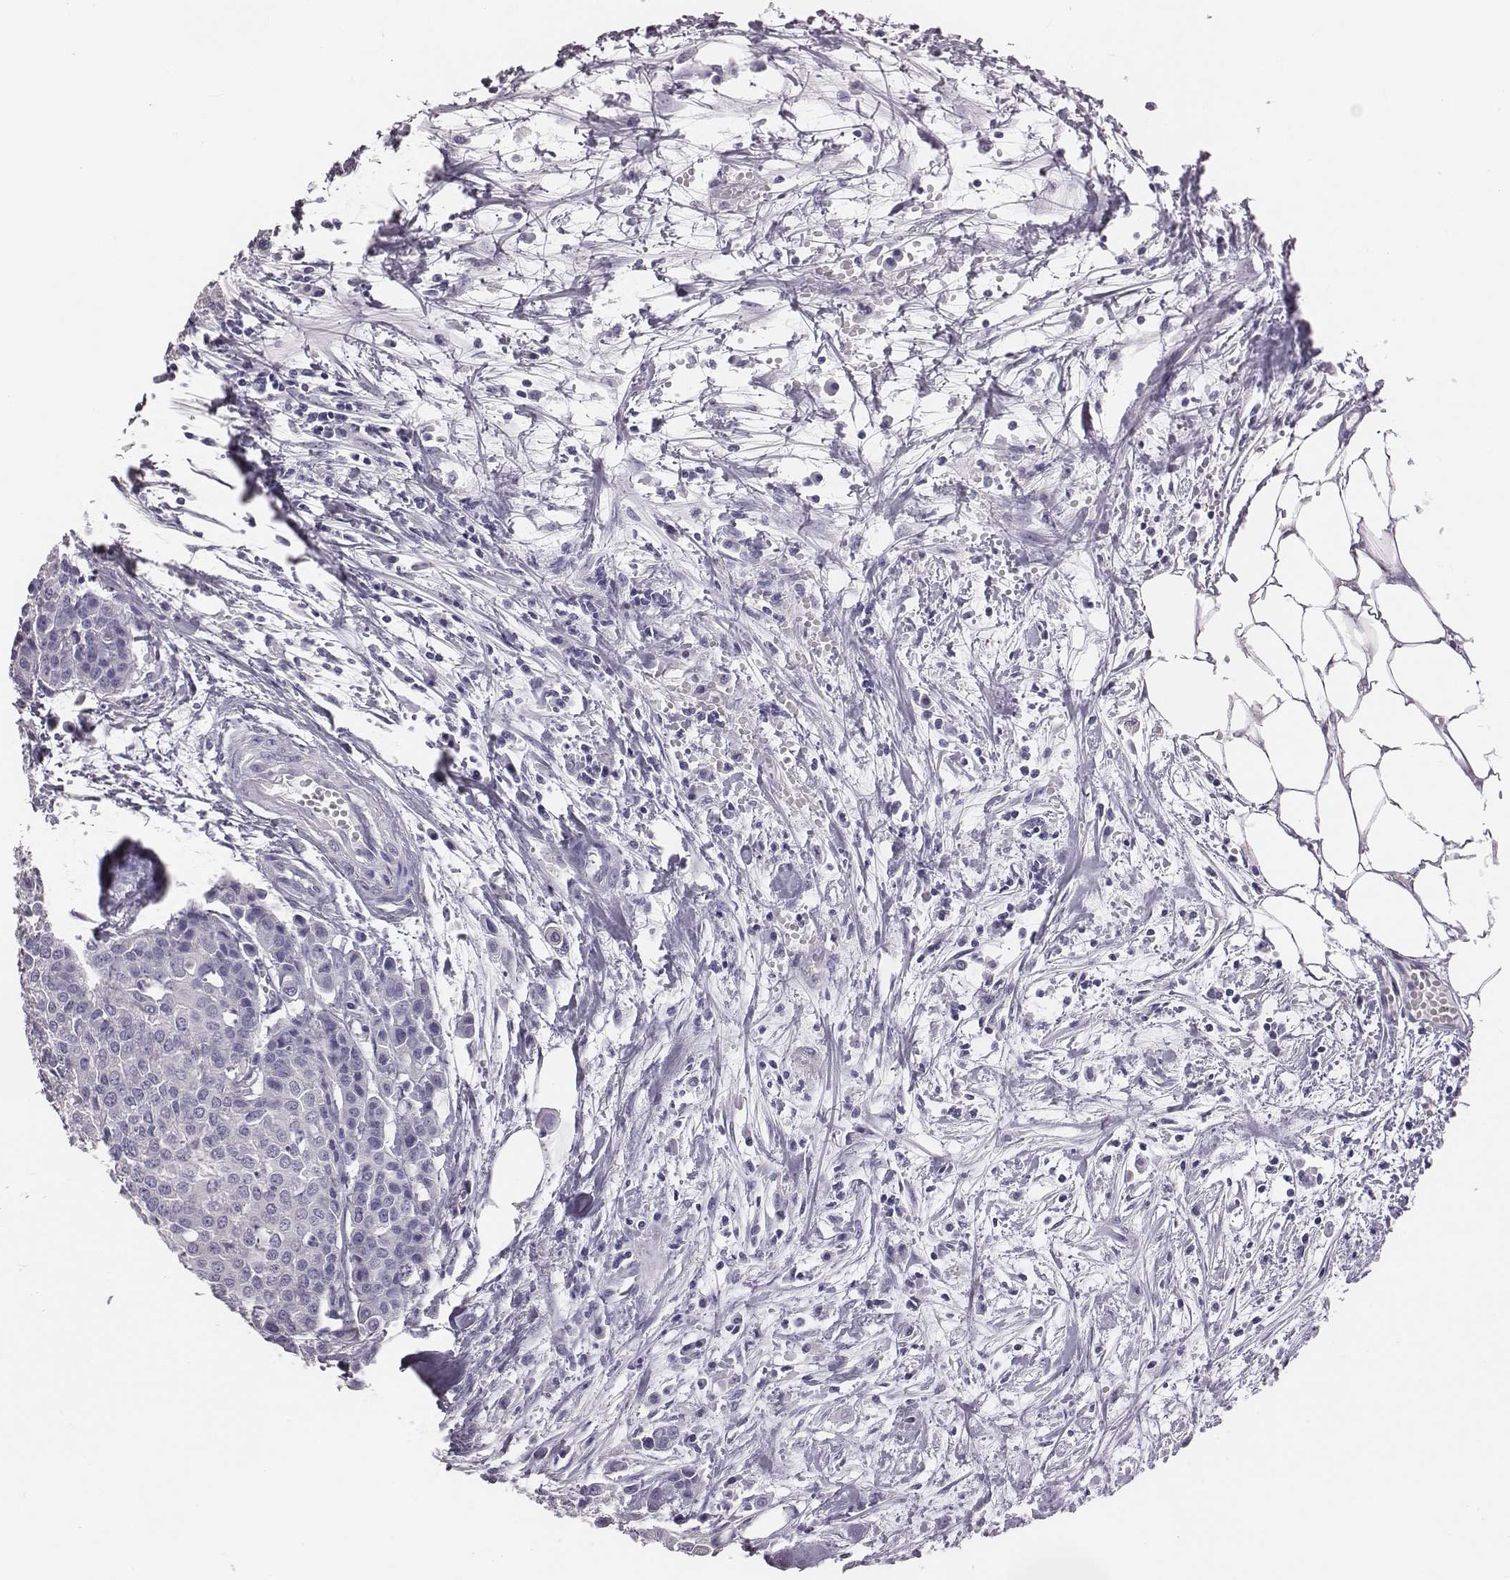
{"staining": {"intensity": "negative", "quantity": "none", "location": "none"}, "tissue": "carcinoid", "cell_type": "Tumor cells", "image_type": "cancer", "snomed": [{"axis": "morphology", "description": "Carcinoid, malignant, NOS"}, {"axis": "topography", "description": "Colon"}], "caption": "High power microscopy histopathology image of an IHC micrograph of malignant carcinoid, revealing no significant positivity in tumor cells.", "gene": "ACOD1", "patient": {"sex": "male", "age": 81}}